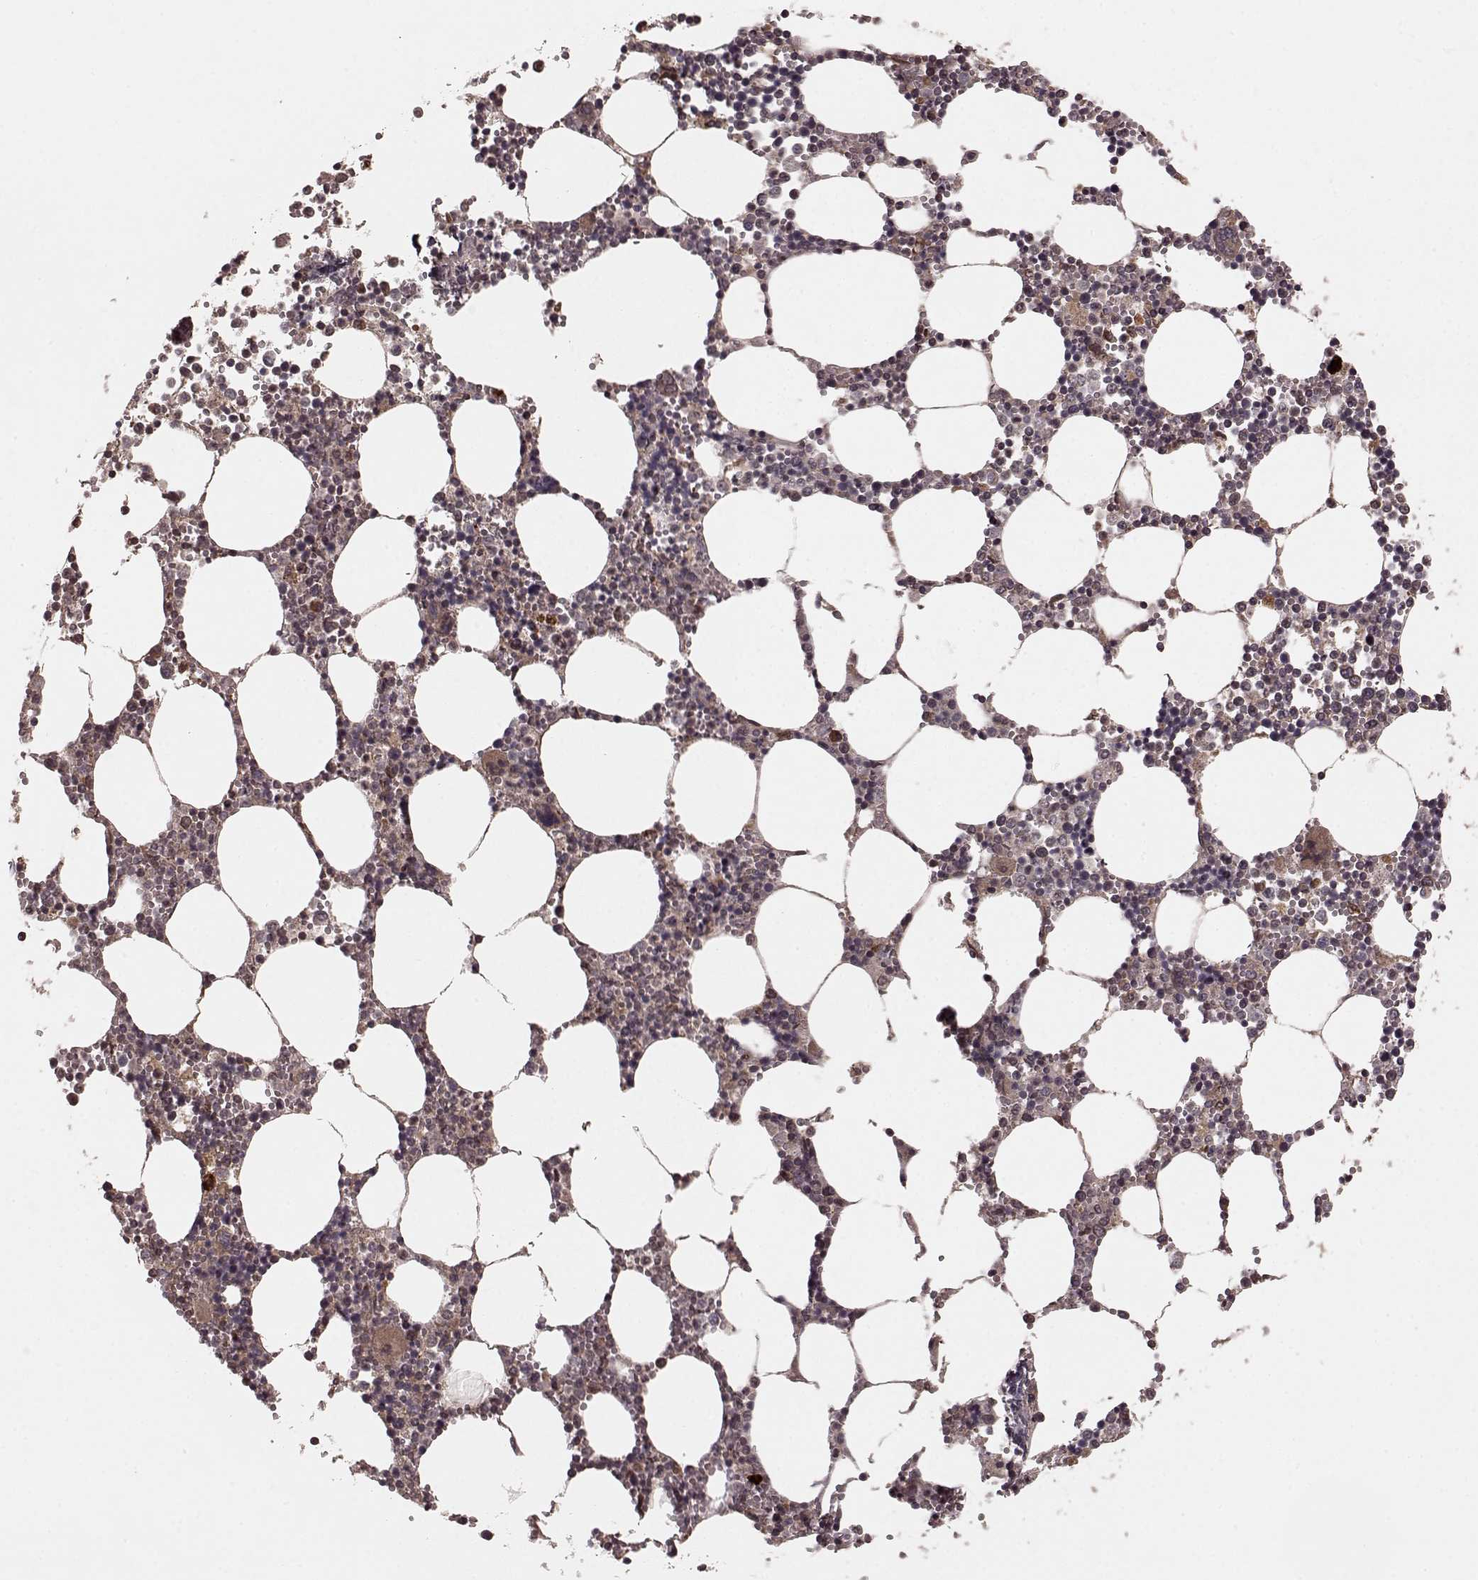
{"staining": {"intensity": "moderate", "quantity": "<25%", "location": "cytoplasmic/membranous"}, "tissue": "bone marrow", "cell_type": "Hematopoietic cells", "image_type": "normal", "snomed": [{"axis": "morphology", "description": "Normal tissue, NOS"}, {"axis": "topography", "description": "Bone marrow"}], "caption": "Brown immunohistochemical staining in normal human bone marrow reveals moderate cytoplasmic/membranous positivity in approximately <25% of hematopoietic cells.", "gene": "AGPAT1", "patient": {"sex": "male", "age": 54}}